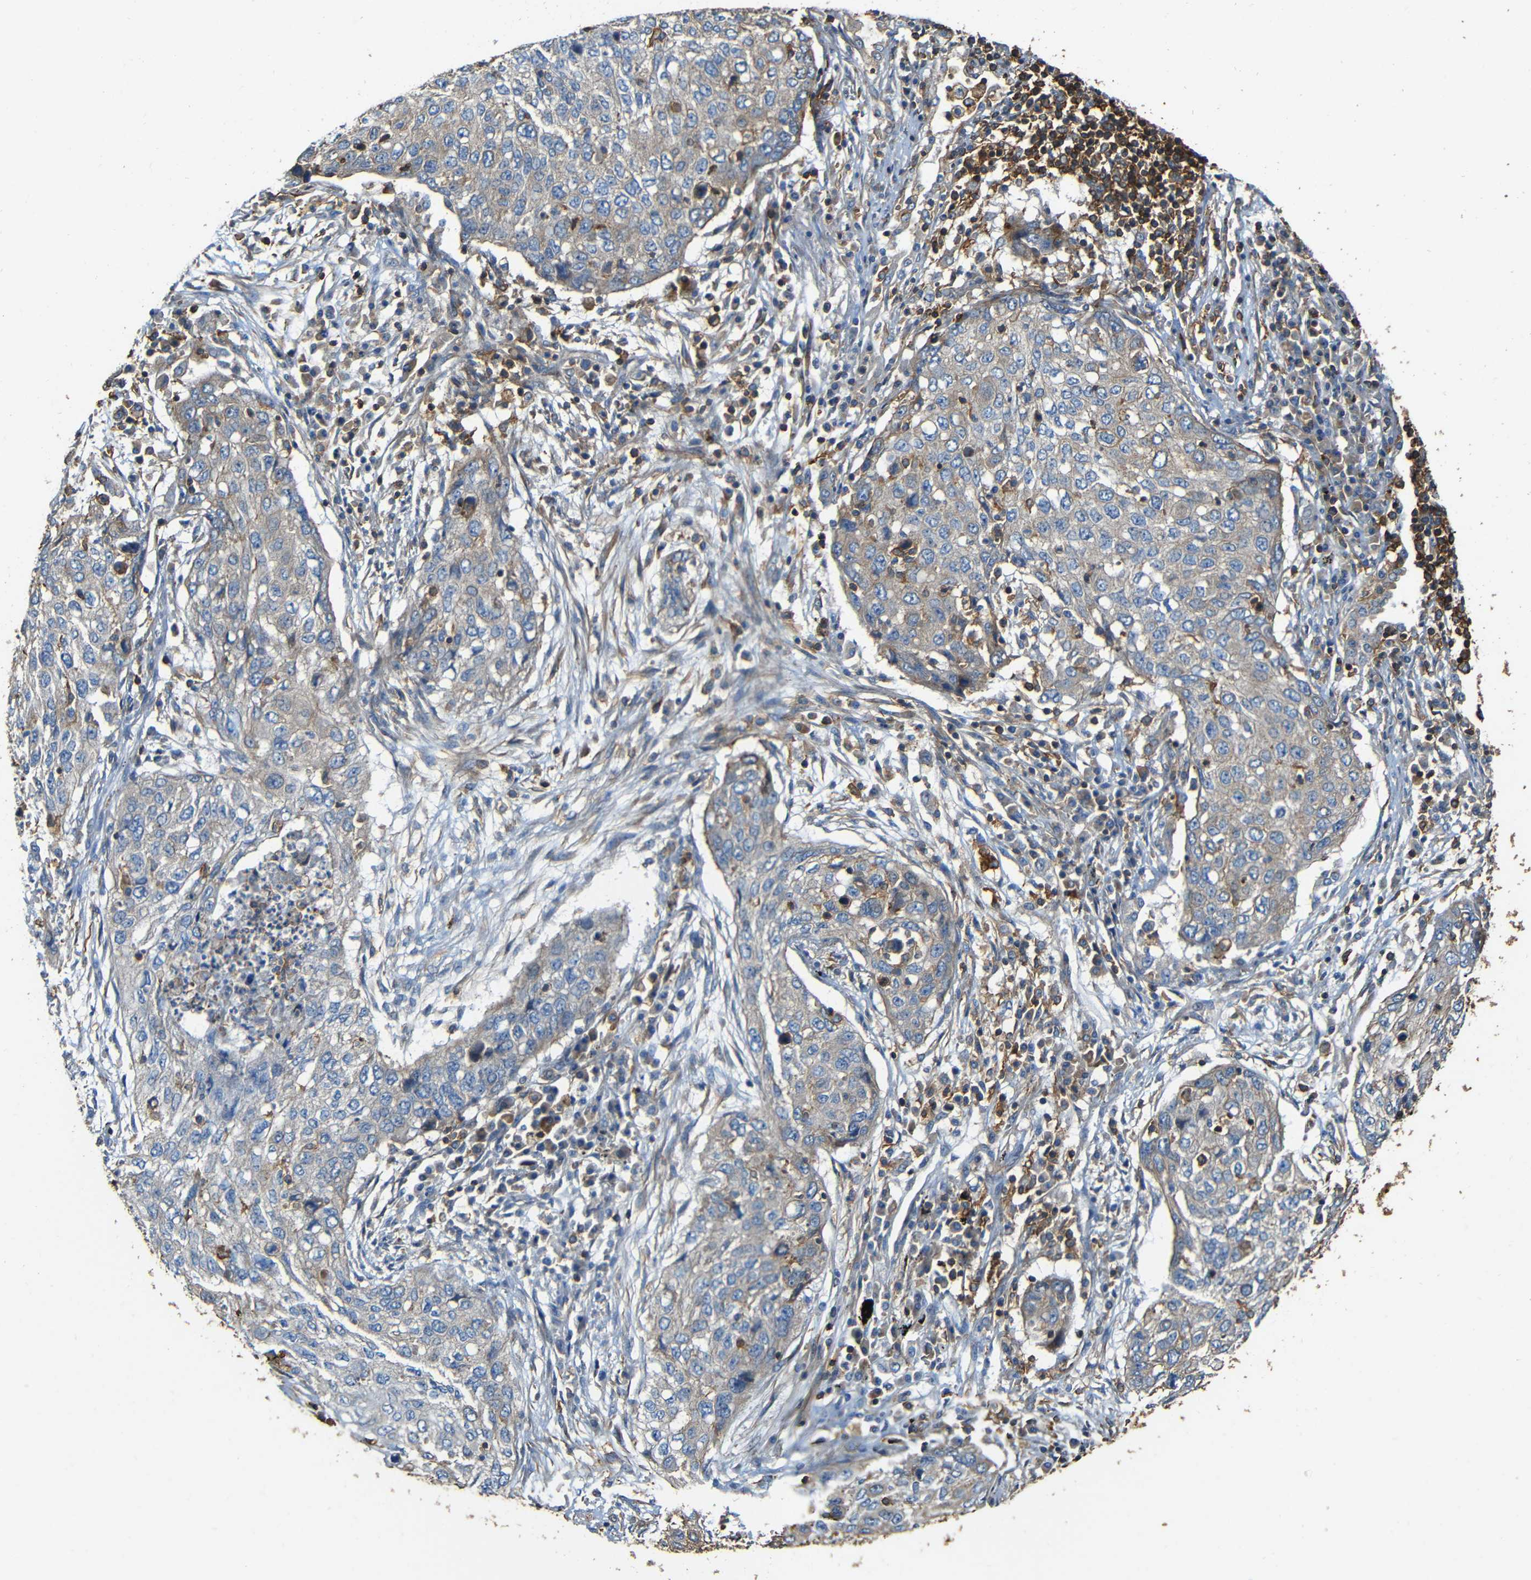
{"staining": {"intensity": "weak", "quantity": "<25%", "location": "cytoplasmic/membranous"}, "tissue": "lung cancer", "cell_type": "Tumor cells", "image_type": "cancer", "snomed": [{"axis": "morphology", "description": "Squamous cell carcinoma, NOS"}, {"axis": "topography", "description": "Lung"}], "caption": "A photomicrograph of human squamous cell carcinoma (lung) is negative for staining in tumor cells.", "gene": "RHOT2", "patient": {"sex": "female", "age": 63}}